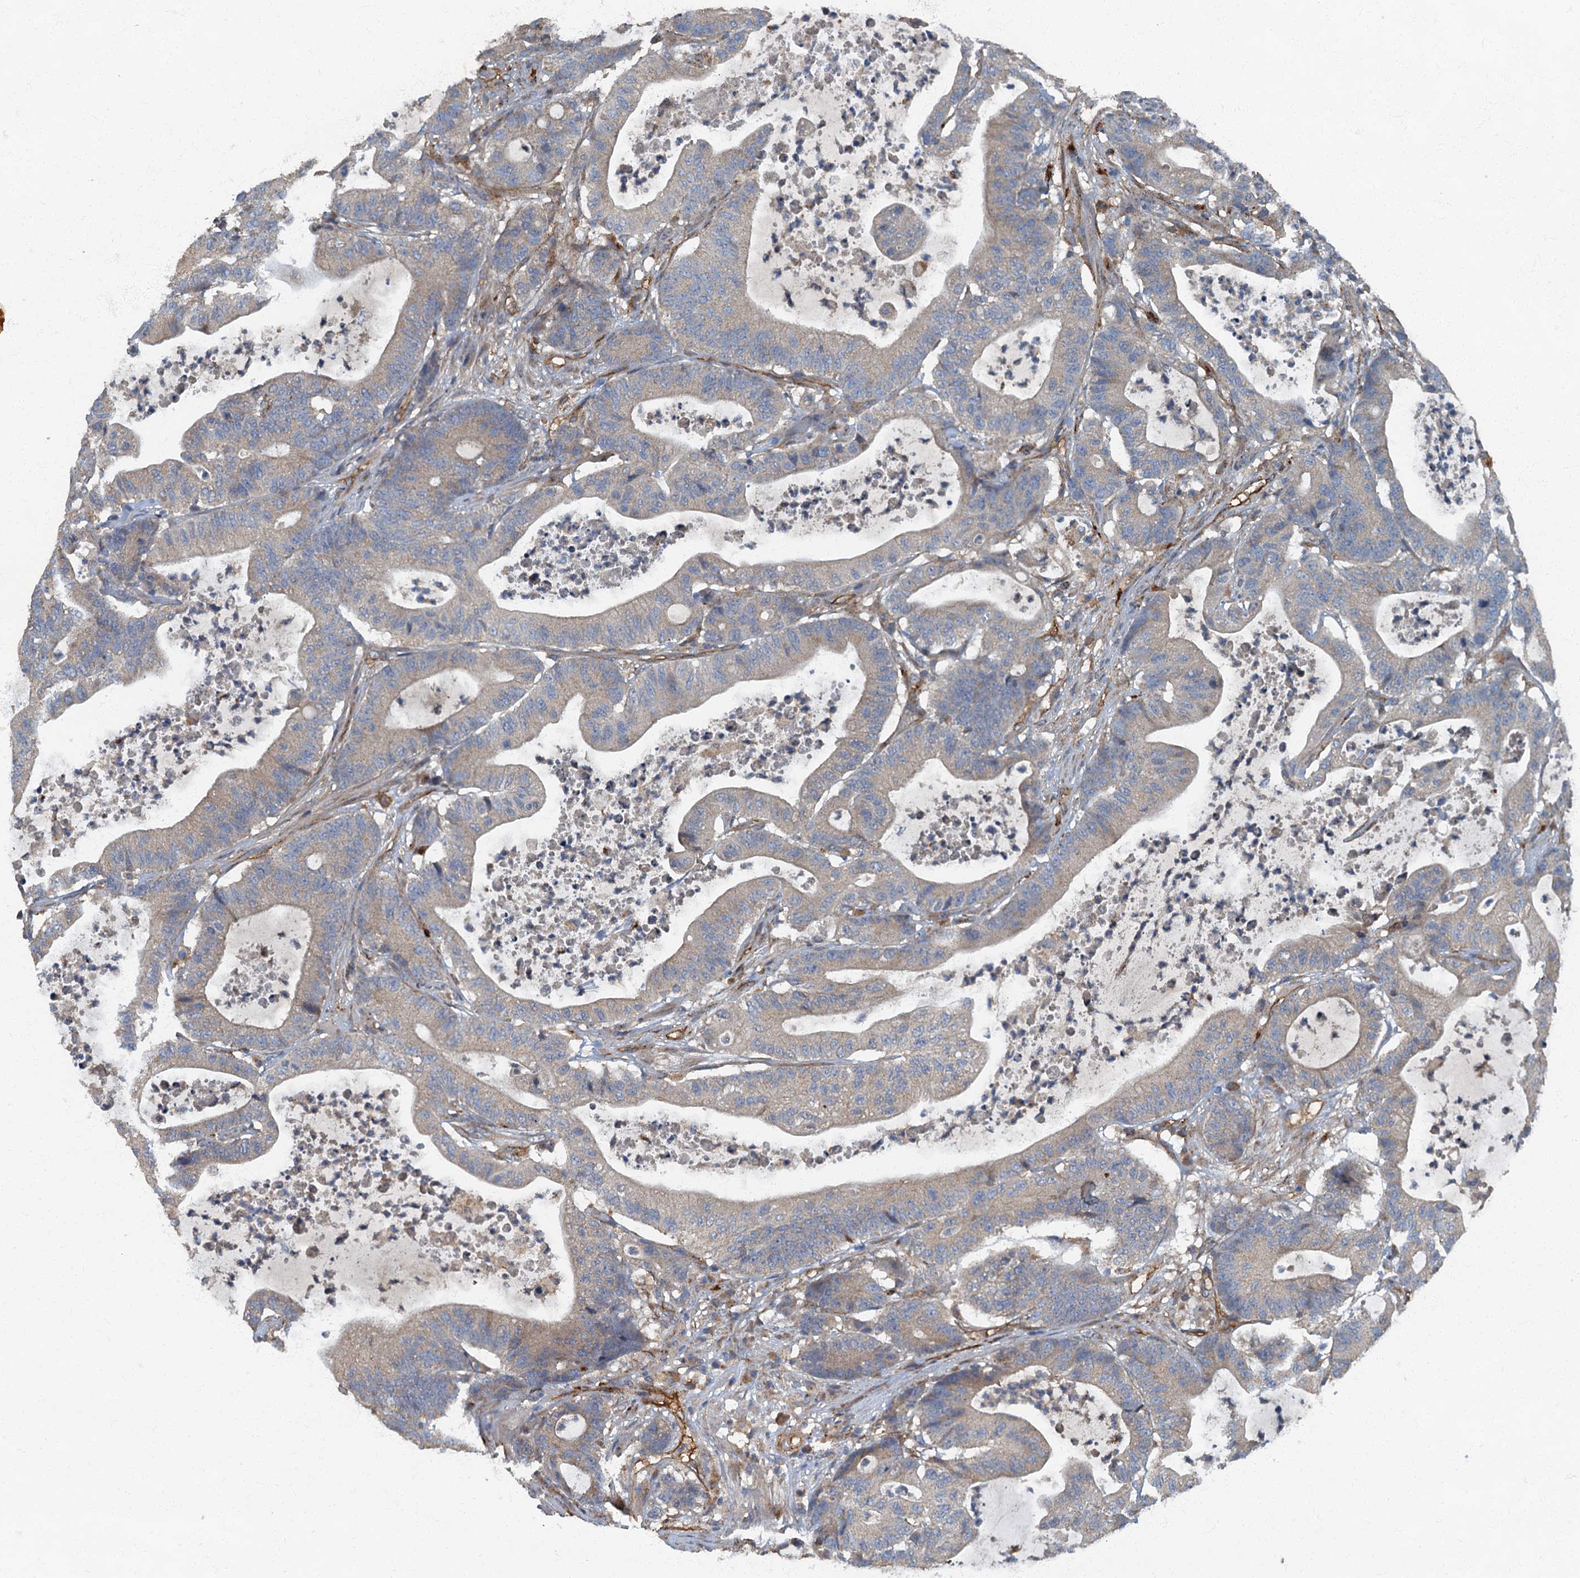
{"staining": {"intensity": "weak", "quantity": "<25%", "location": "cytoplasmic/membranous"}, "tissue": "colorectal cancer", "cell_type": "Tumor cells", "image_type": "cancer", "snomed": [{"axis": "morphology", "description": "Adenocarcinoma, NOS"}, {"axis": "topography", "description": "Colon"}], "caption": "DAB immunohistochemical staining of human colorectal cancer (adenocarcinoma) shows no significant expression in tumor cells.", "gene": "ARL11", "patient": {"sex": "female", "age": 84}}